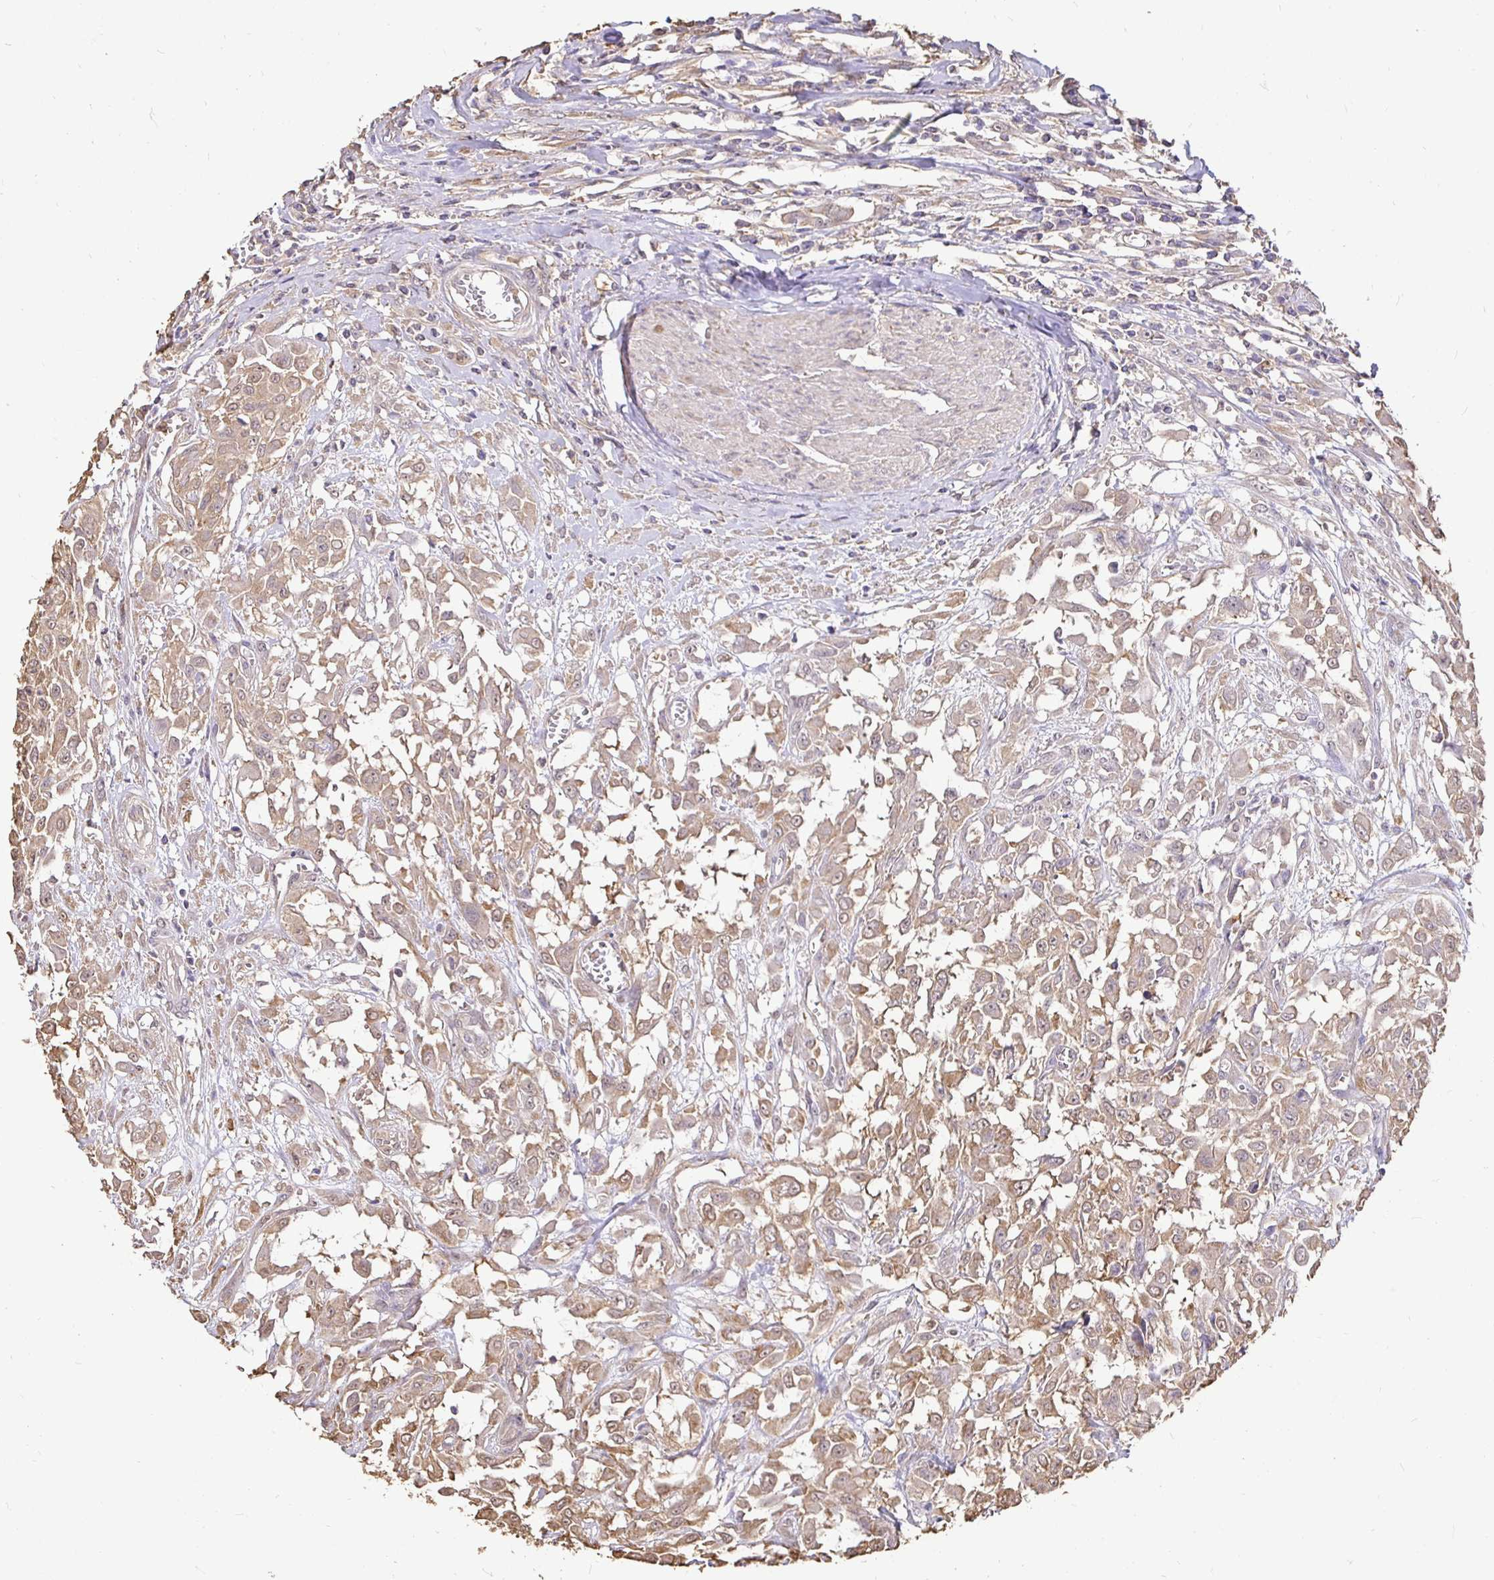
{"staining": {"intensity": "moderate", "quantity": ">75%", "location": "cytoplasmic/membranous"}, "tissue": "urothelial cancer", "cell_type": "Tumor cells", "image_type": "cancer", "snomed": [{"axis": "morphology", "description": "Urothelial carcinoma, High grade"}, {"axis": "topography", "description": "Urinary bladder"}], "caption": "Immunohistochemistry (DAB (3,3'-diaminobenzidine)) staining of human urothelial cancer shows moderate cytoplasmic/membranous protein expression in approximately >75% of tumor cells.", "gene": "MAPK8IP3", "patient": {"sex": "male", "age": 57}}